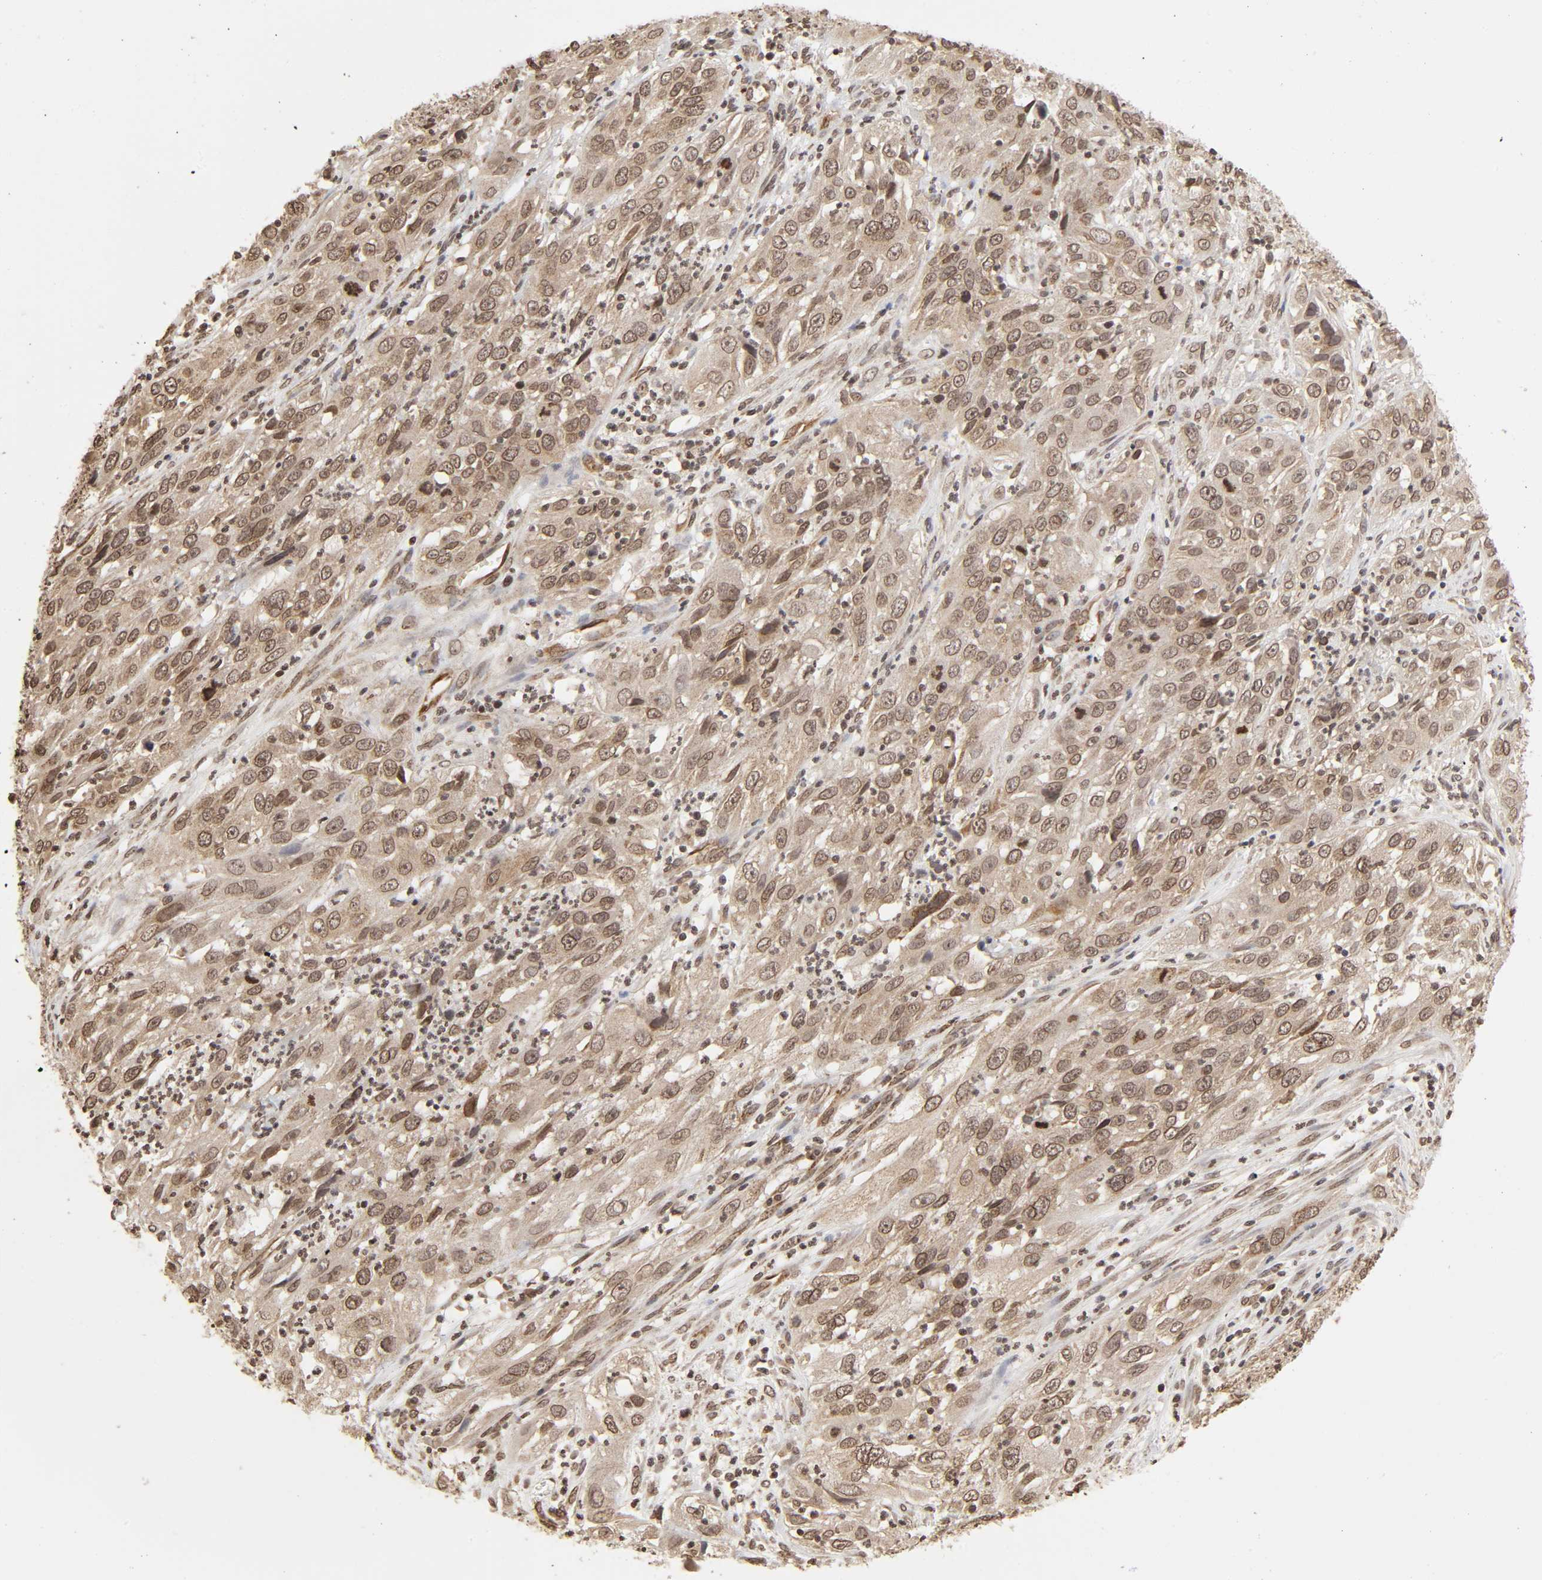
{"staining": {"intensity": "weak", "quantity": ">75%", "location": "cytoplasmic/membranous,nuclear"}, "tissue": "cervical cancer", "cell_type": "Tumor cells", "image_type": "cancer", "snomed": [{"axis": "morphology", "description": "Squamous cell carcinoma, NOS"}, {"axis": "topography", "description": "Cervix"}], "caption": "DAB immunohistochemical staining of human cervical cancer (squamous cell carcinoma) shows weak cytoplasmic/membranous and nuclear protein staining in approximately >75% of tumor cells.", "gene": "MLLT6", "patient": {"sex": "female", "age": 32}}